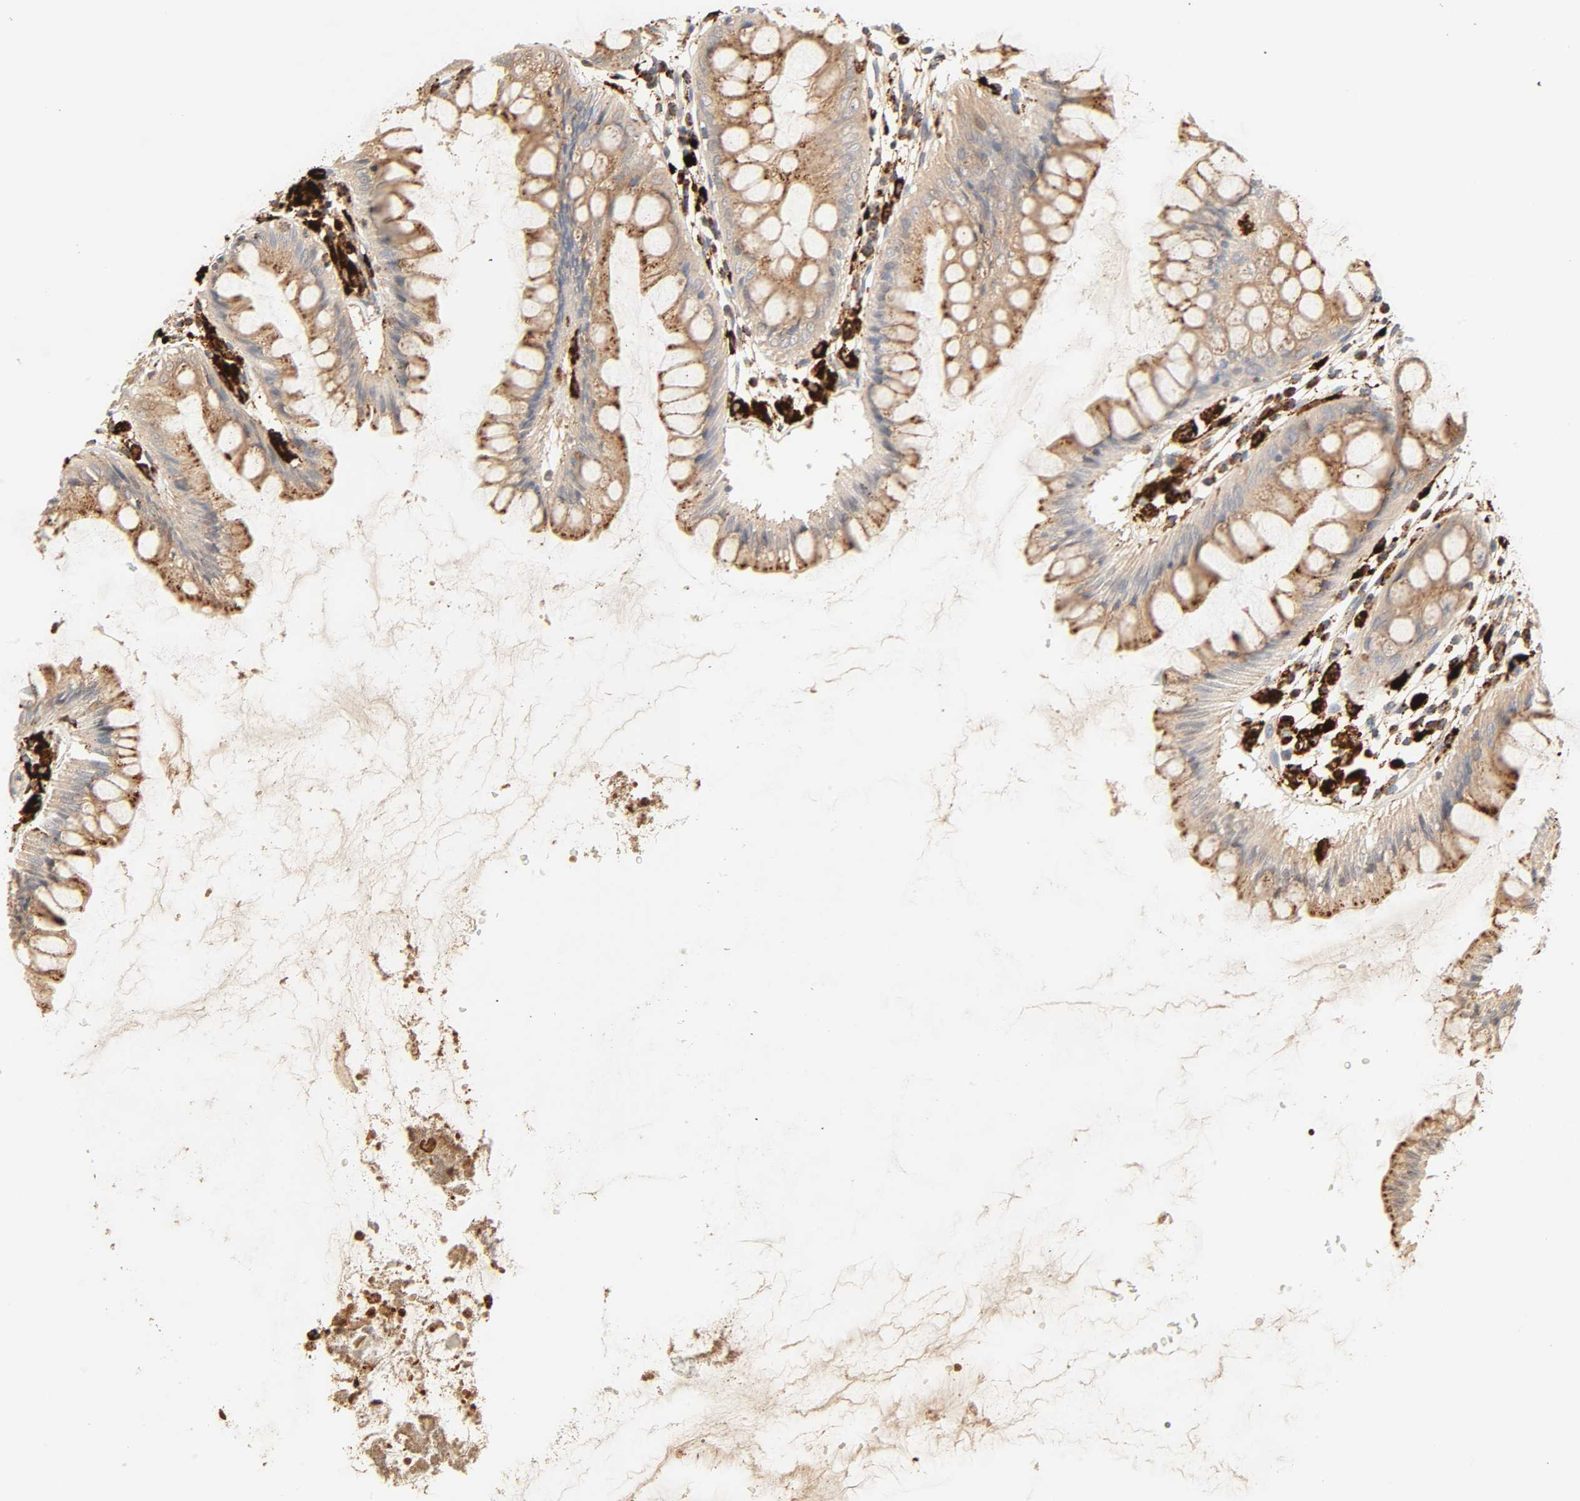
{"staining": {"intensity": "strong", "quantity": ">75%", "location": "cytoplasmic/membranous"}, "tissue": "rectum", "cell_type": "Glandular cells", "image_type": "normal", "snomed": [{"axis": "morphology", "description": "Normal tissue, NOS"}, {"axis": "morphology", "description": "Adenocarcinoma, NOS"}, {"axis": "topography", "description": "Rectum"}], "caption": "Rectum stained for a protein exhibits strong cytoplasmic/membranous positivity in glandular cells. Immunohistochemistry stains the protein in brown and the nuclei are stained blue.", "gene": "PSAP", "patient": {"sex": "female", "age": 65}}